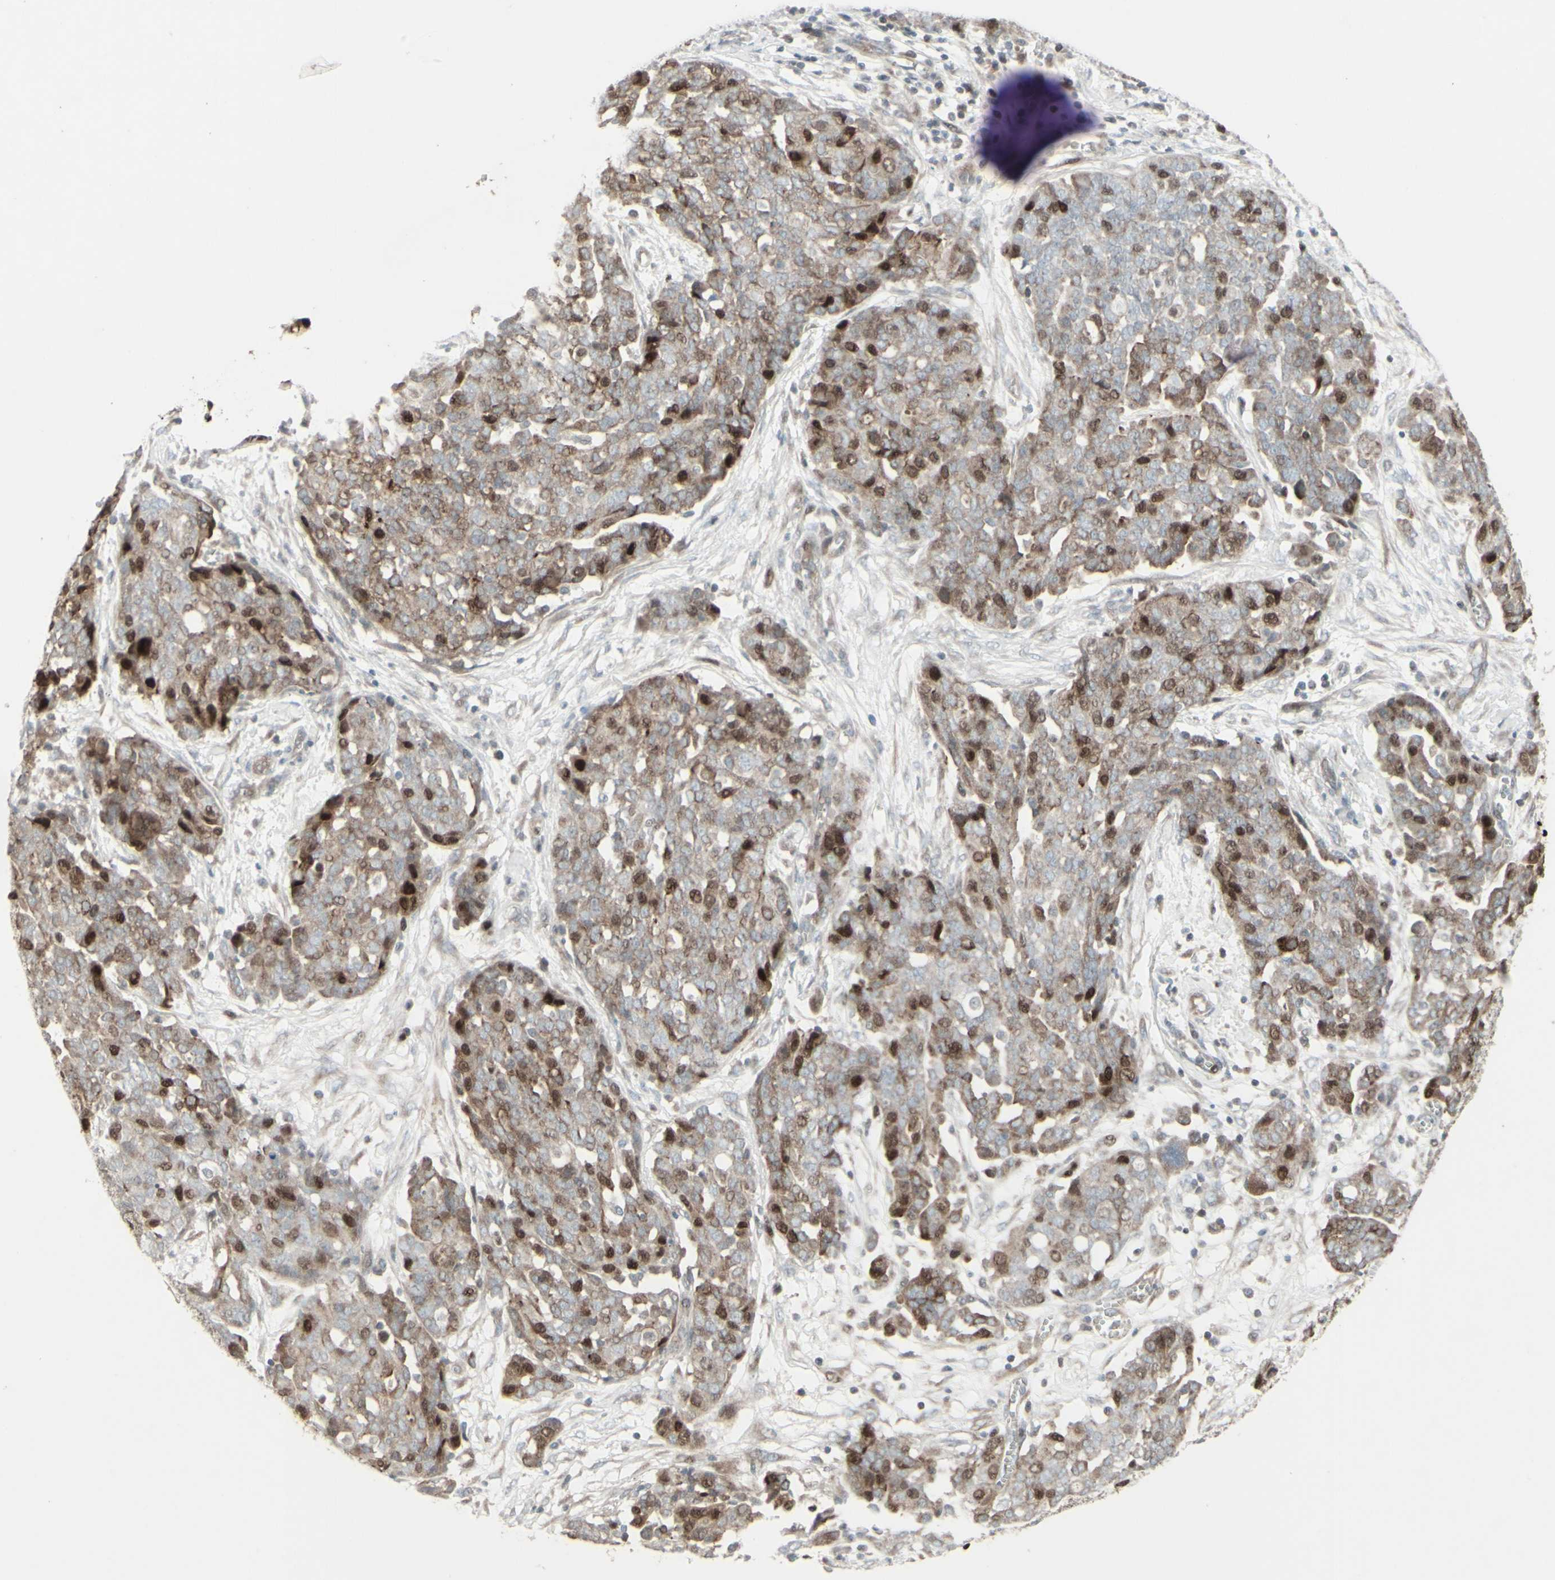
{"staining": {"intensity": "strong", "quantity": "25%-75%", "location": "cytoplasmic/membranous,nuclear"}, "tissue": "ovarian cancer", "cell_type": "Tumor cells", "image_type": "cancer", "snomed": [{"axis": "morphology", "description": "Cystadenocarcinoma, serous, NOS"}, {"axis": "topography", "description": "Soft tissue"}, {"axis": "topography", "description": "Ovary"}], "caption": "Human ovarian serous cystadenocarcinoma stained with a brown dye exhibits strong cytoplasmic/membranous and nuclear positive positivity in approximately 25%-75% of tumor cells.", "gene": "GMNN", "patient": {"sex": "female", "age": 57}}